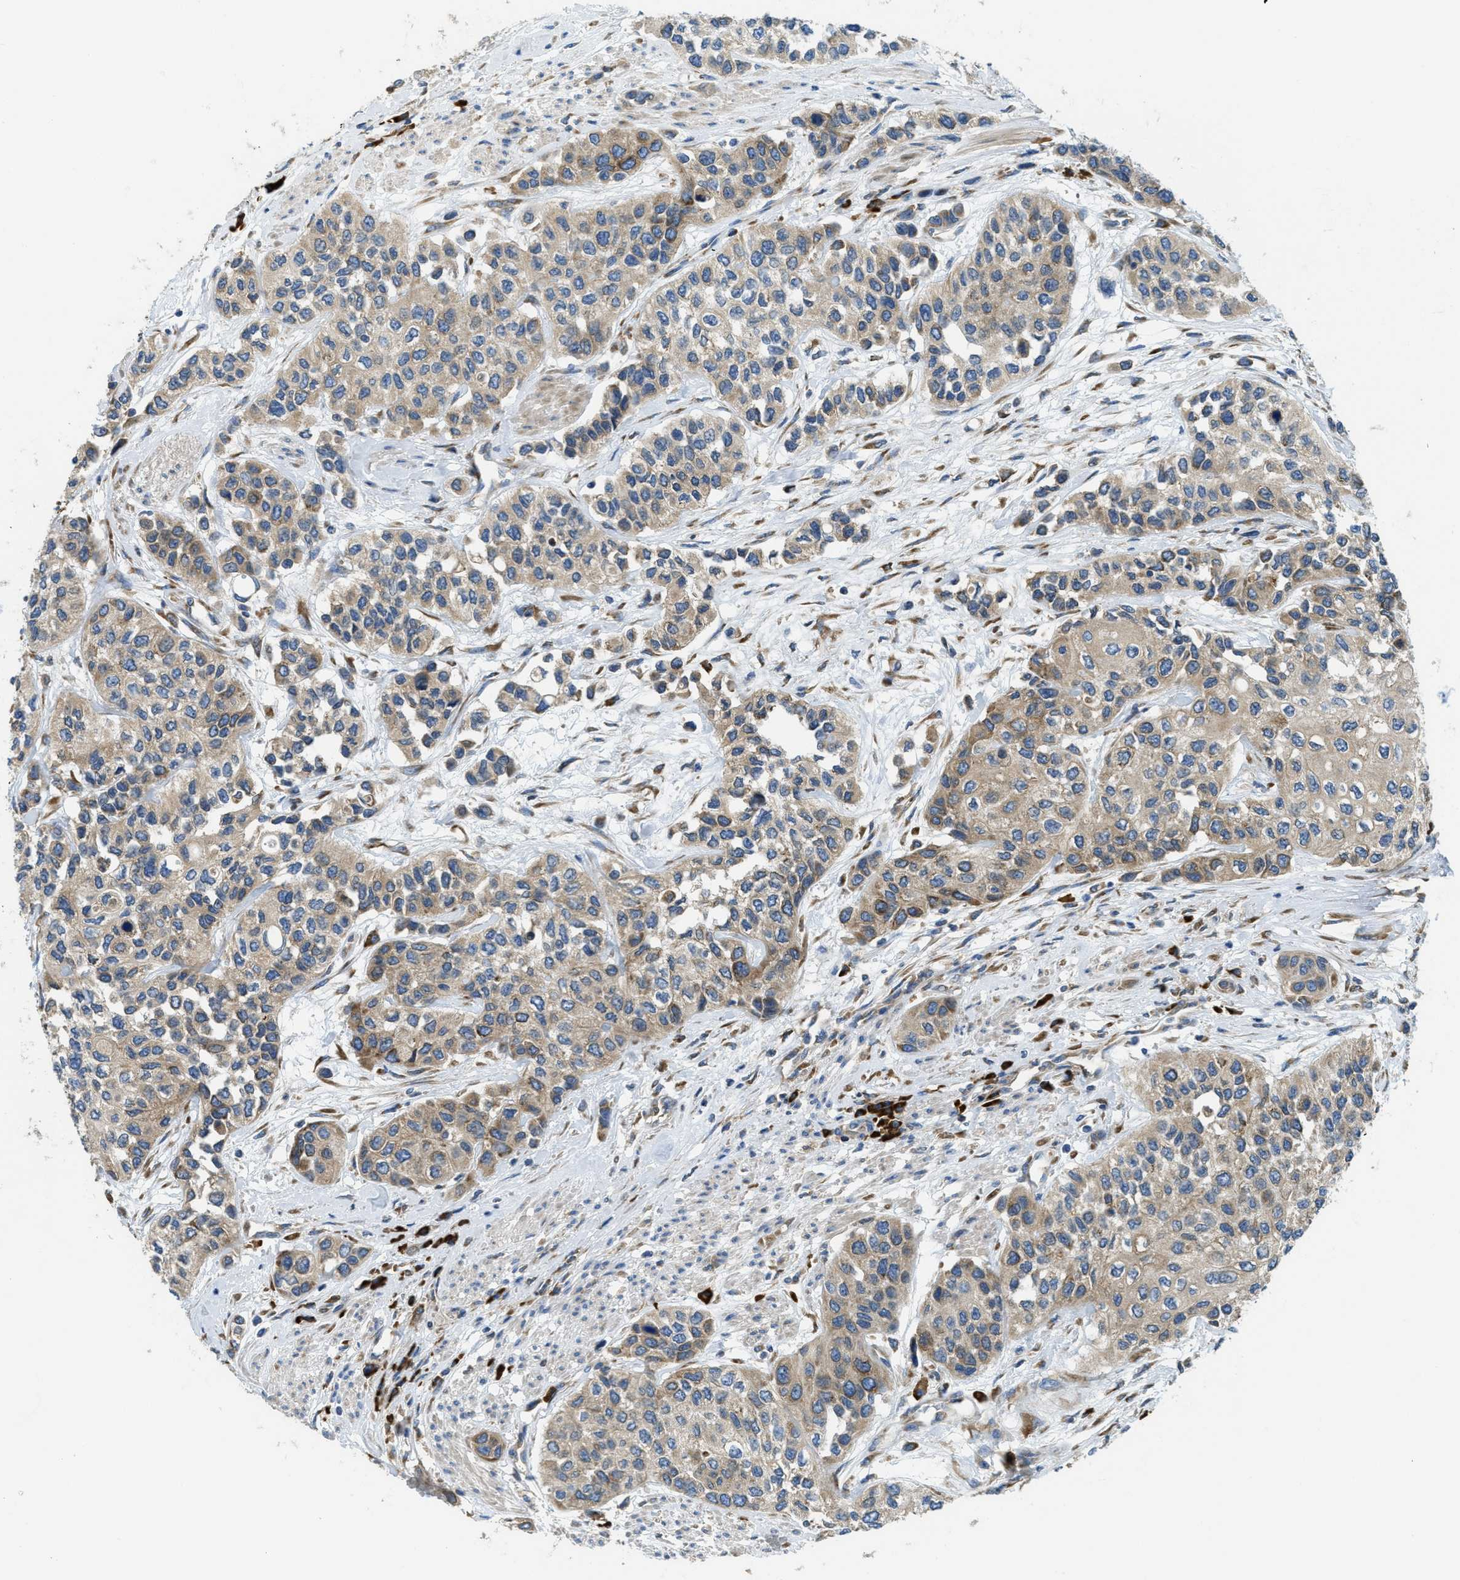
{"staining": {"intensity": "weak", "quantity": ">75%", "location": "cytoplasmic/membranous"}, "tissue": "urothelial cancer", "cell_type": "Tumor cells", "image_type": "cancer", "snomed": [{"axis": "morphology", "description": "Urothelial carcinoma, High grade"}, {"axis": "topography", "description": "Urinary bladder"}], "caption": "Immunohistochemical staining of urothelial cancer reveals weak cytoplasmic/membranous protein staining in approximately >75% of tumor cells.", "gene": "SSR1", "patient": {"sex": "female", "age": 56}}